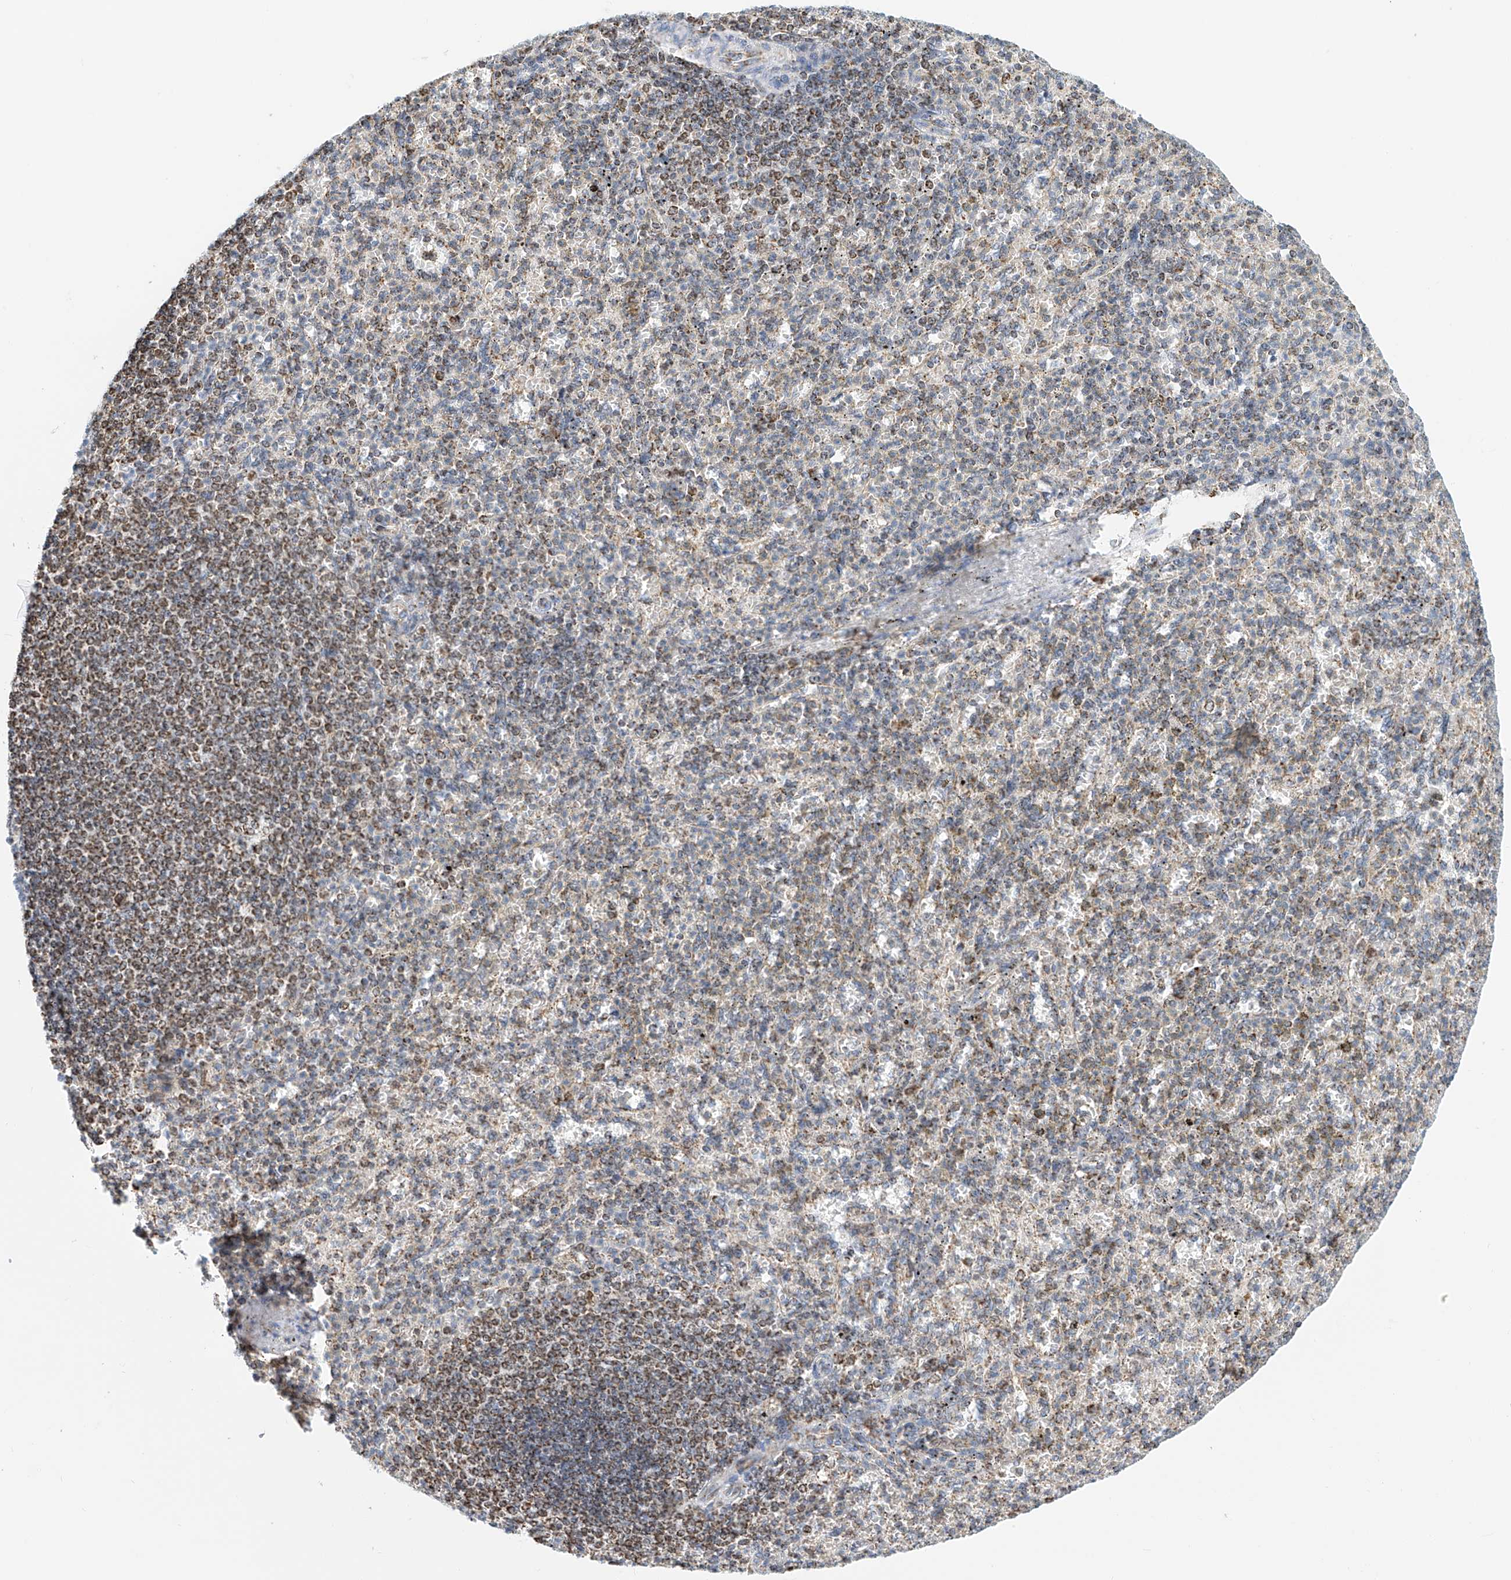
{"staining": {"intensity": "moderate", "quantity": "25%-75%", "location": "cytoplasmic/membranous"}, "tissue": "spleen", "cell_type": "Cells in red pulp", "image_type": "normal", "snomed": [{"axis": "morphology", "description": "Normal tissue, NOS"}, {"axis": "topography", "description": "Spleen"}], "caption": "Spleen stained with DAB (3,3'-diaminobenzidine) immunohistochemistry displays medium levels of moderate cytoplasmic/membranous expression in about 25%-75% of cells in red pulp.", "gene": "NALCN", "patient": {"sex": "female", "age": 74}}